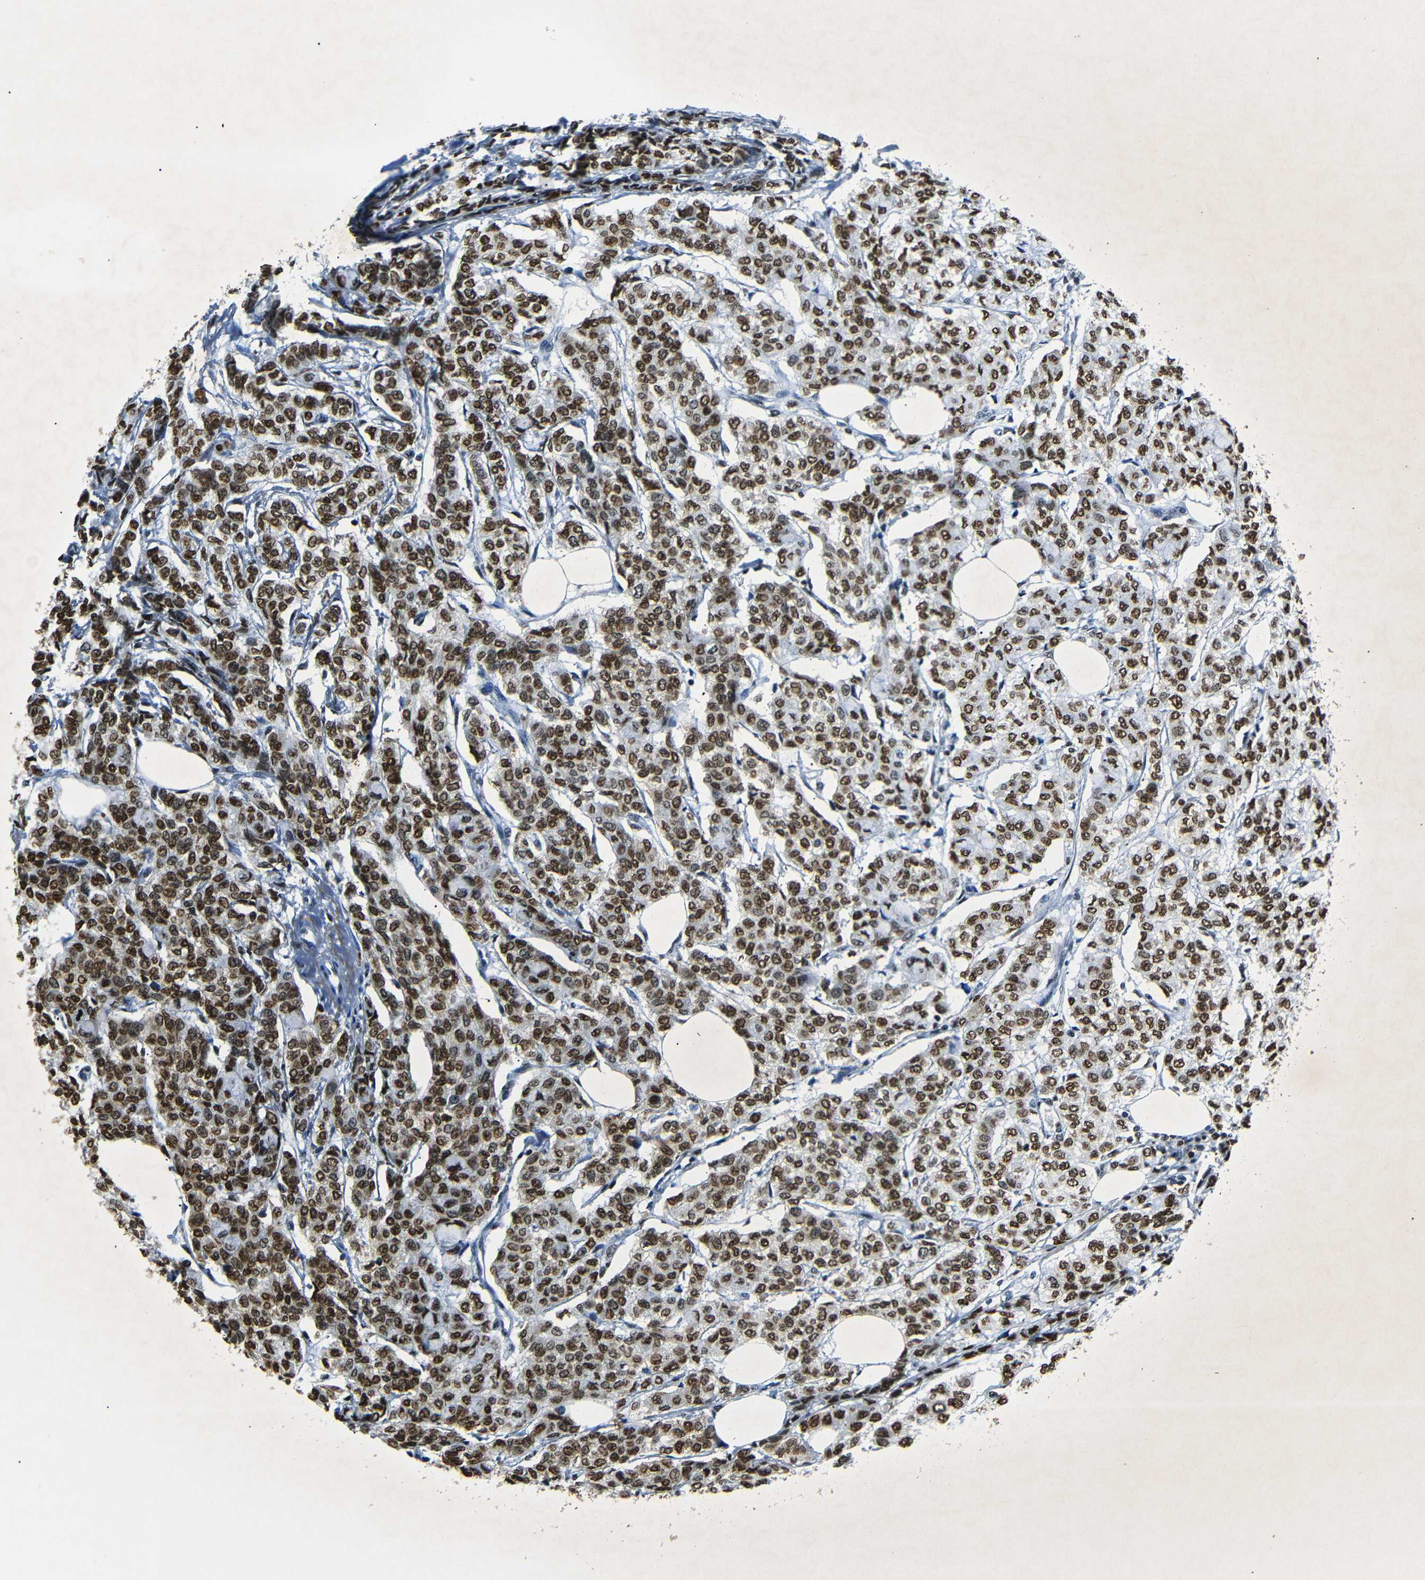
{"staining": {"intensity": "strong", "quantity": ">75%", "location": "nuclear"}, "tissue": "breast cancer", "cell_type": "Tumor cells", "image_type": "cancer", "snomed": [{"axis": "morphology", "description": "Lobular carcinoma"}, {"axis": "topography", "description": "Breast"}], "caption": "A histopathology image of human breast cancer (lobular carcinoma) stained for a protein displays strong nuclear brown staining in tumor cells.", "gene": "HMGN1", "patient": {"sex": "female", "age": 60}}